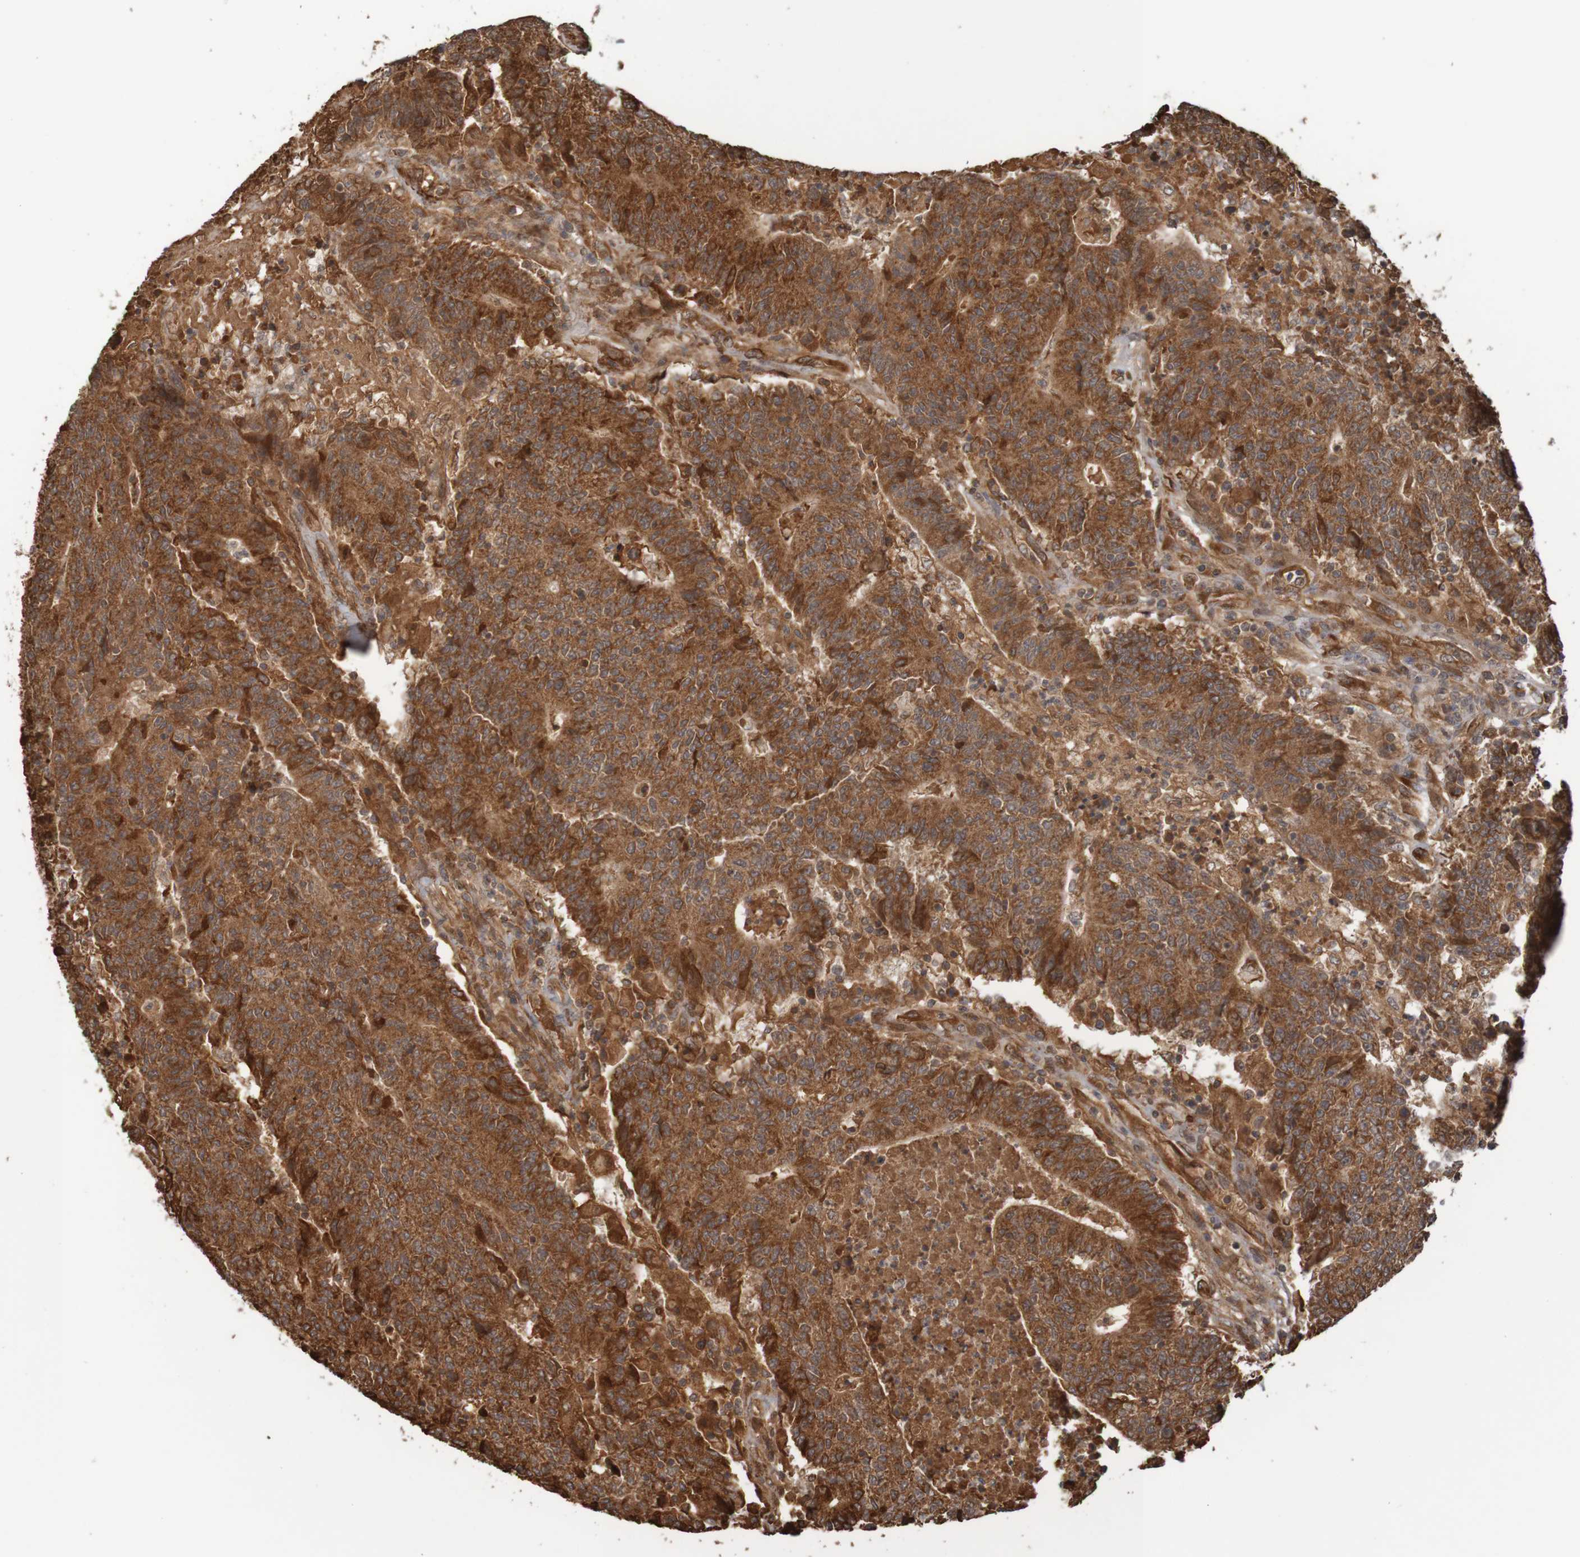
{"staining": {"intensity": "strong", "quantity": ">75%", "location": "cytoplasmic/membranous"}, "tissue": "colorectal cancer", "cell_type": "Tumor cells", "image_type": "cancer", "snomed": [{"axis": "morphology", "description": "Normal tissue, NOS"}, {"axis": "morphology", "description": "Adenocarcinoma, NOS"}, {"axis": "topography", "description": "Colon"}], "caption": "Brown immunohistochemical staining in colorectal adenocarcinoma exhibits strong cytoplasmic/membranous staining in approximately >75% of tumor cells.", "gene": "MRPL52", "patient": {"sex": "female", "age": 75}}